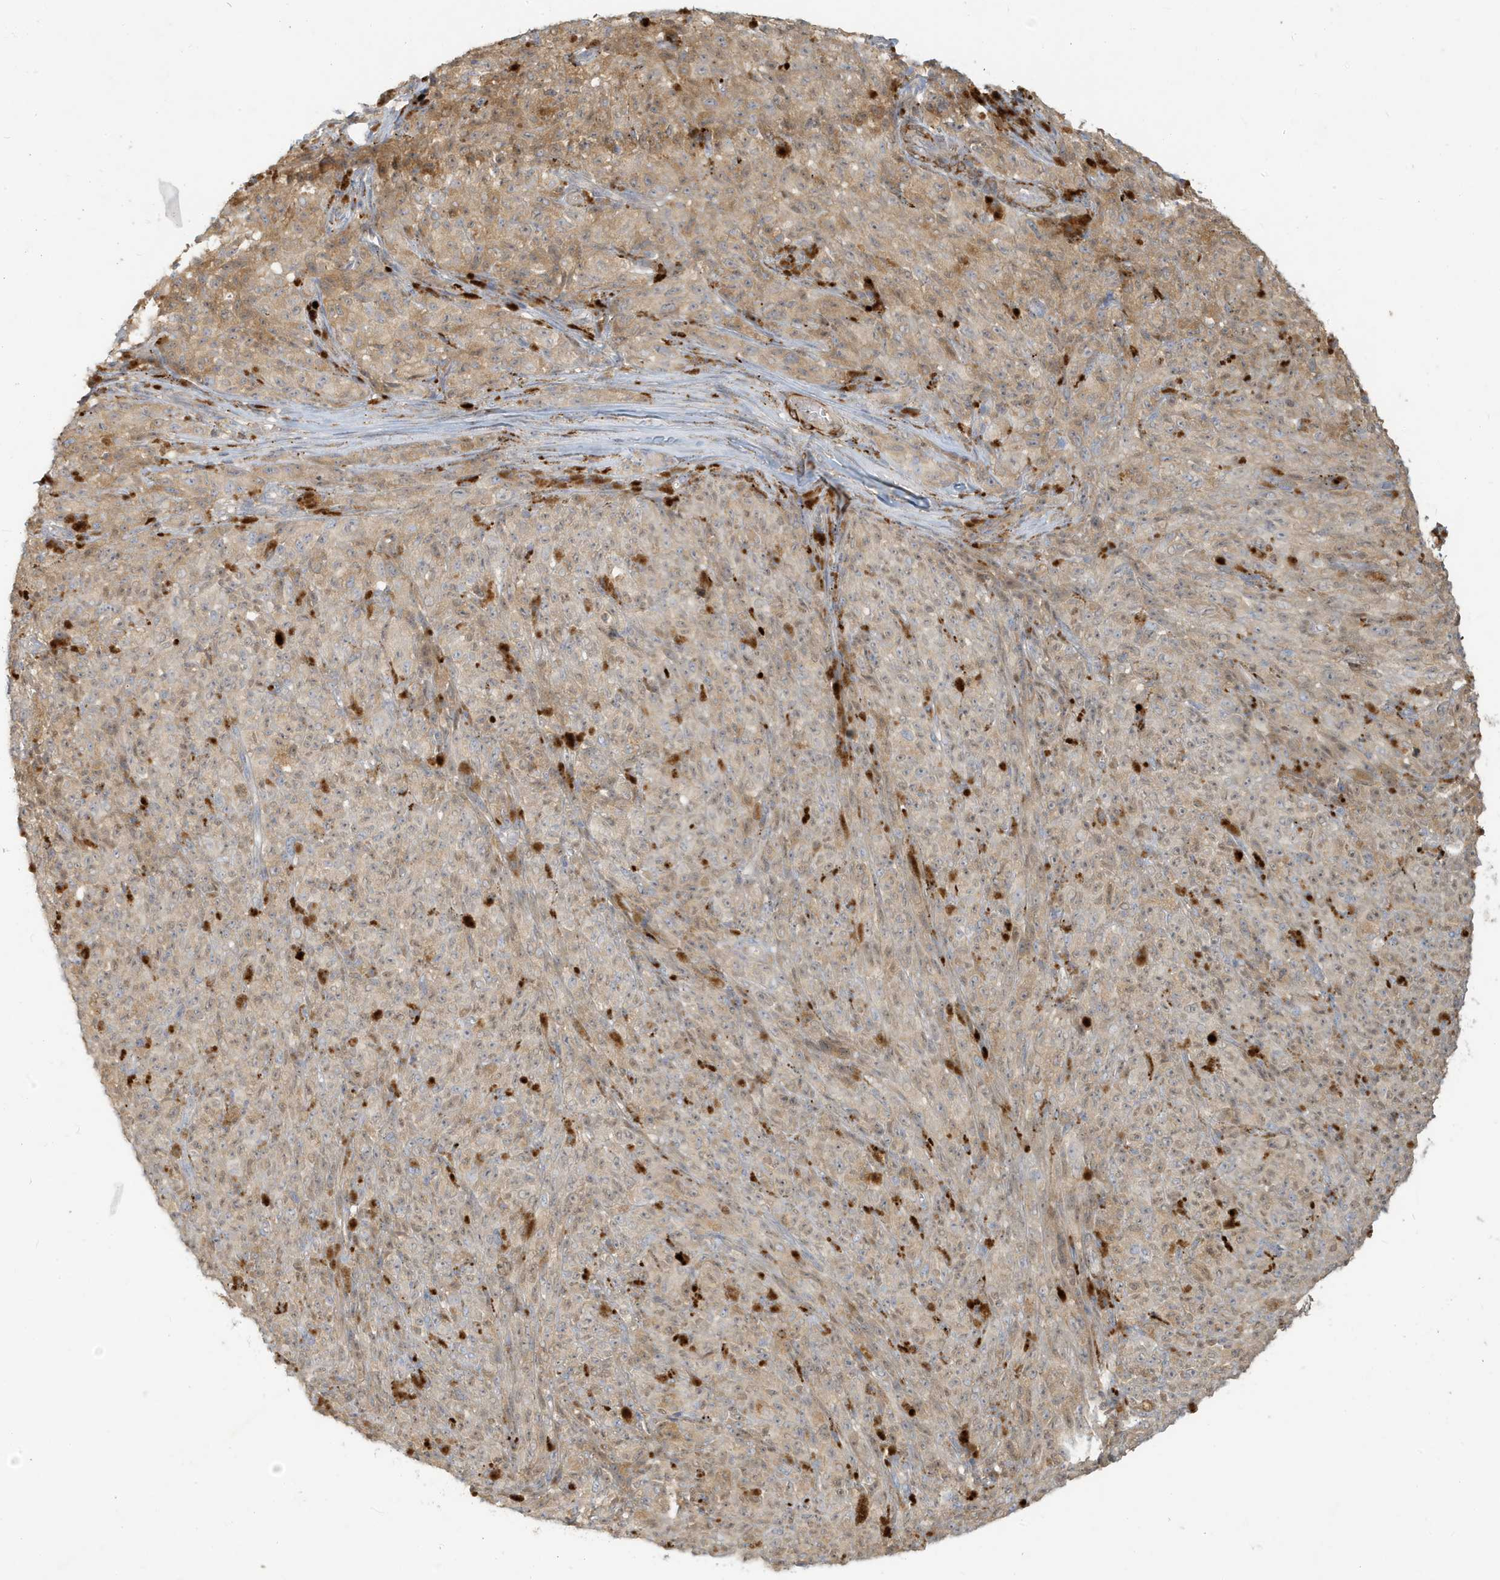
{"staining": {"intensity": "weak", "quantity": ">75%", "location": "cytoplasmic/membranous"}, "tissue": "melanoma", "cell_type": "Tumor cells", "image_type": "cancer", "snomed": [{"axis": "morphology", "description": "Malignant melanoma, NOS"}, {"axis": "topography", "description": "Skin"}], "caption": "Tumor cells demonstrate weak cytoplasmic/membranous staining in approximately >75% of cells in melanoma.", "gene": "MCOLN1", "patient": {"sex": "female", "age": 82}}